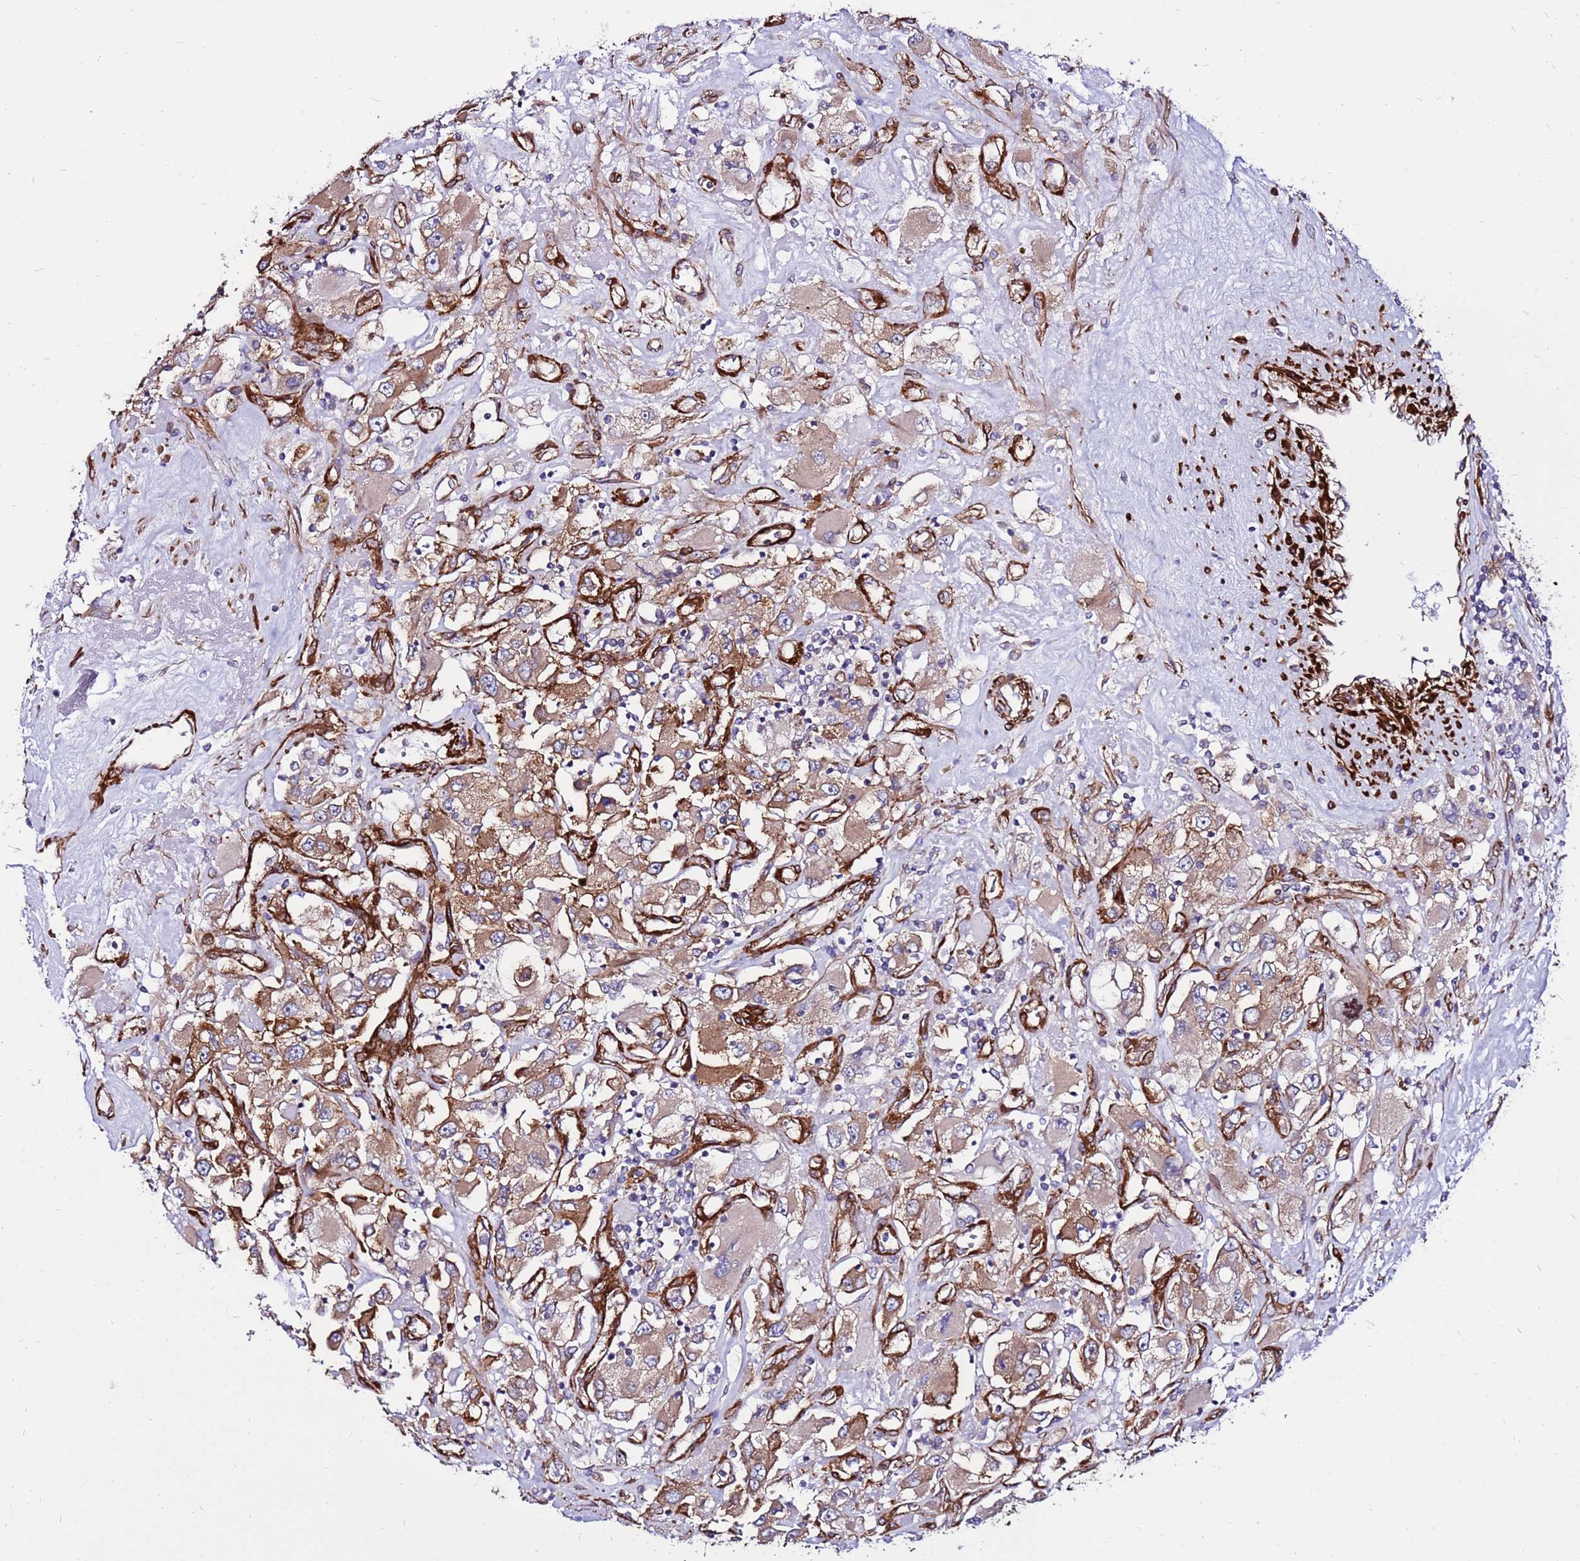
{"staining": {"intensity": "moderate", "quantity": ">75%", "location": "cytoplasmic/membranous"}, "tissue": "renal cancer", "cell_type": "Tumor cells", "image_type": "cancer", "snomed": [{"axis": "morphology", "description": "Adenocarcinoma, NOS"}, {"axis": "topography", "description": "Kidney"}], "caption": "Protein expression analysis of human adenocarcinoma (renal) reveals moderate cytoplasmic/membranous staining in approximately >75% of tumor cells. (Brightfield microscopy of DAB IHC at high magnification).", "gene": "EI24", "patient": {"sex": "female", "age": 52}}